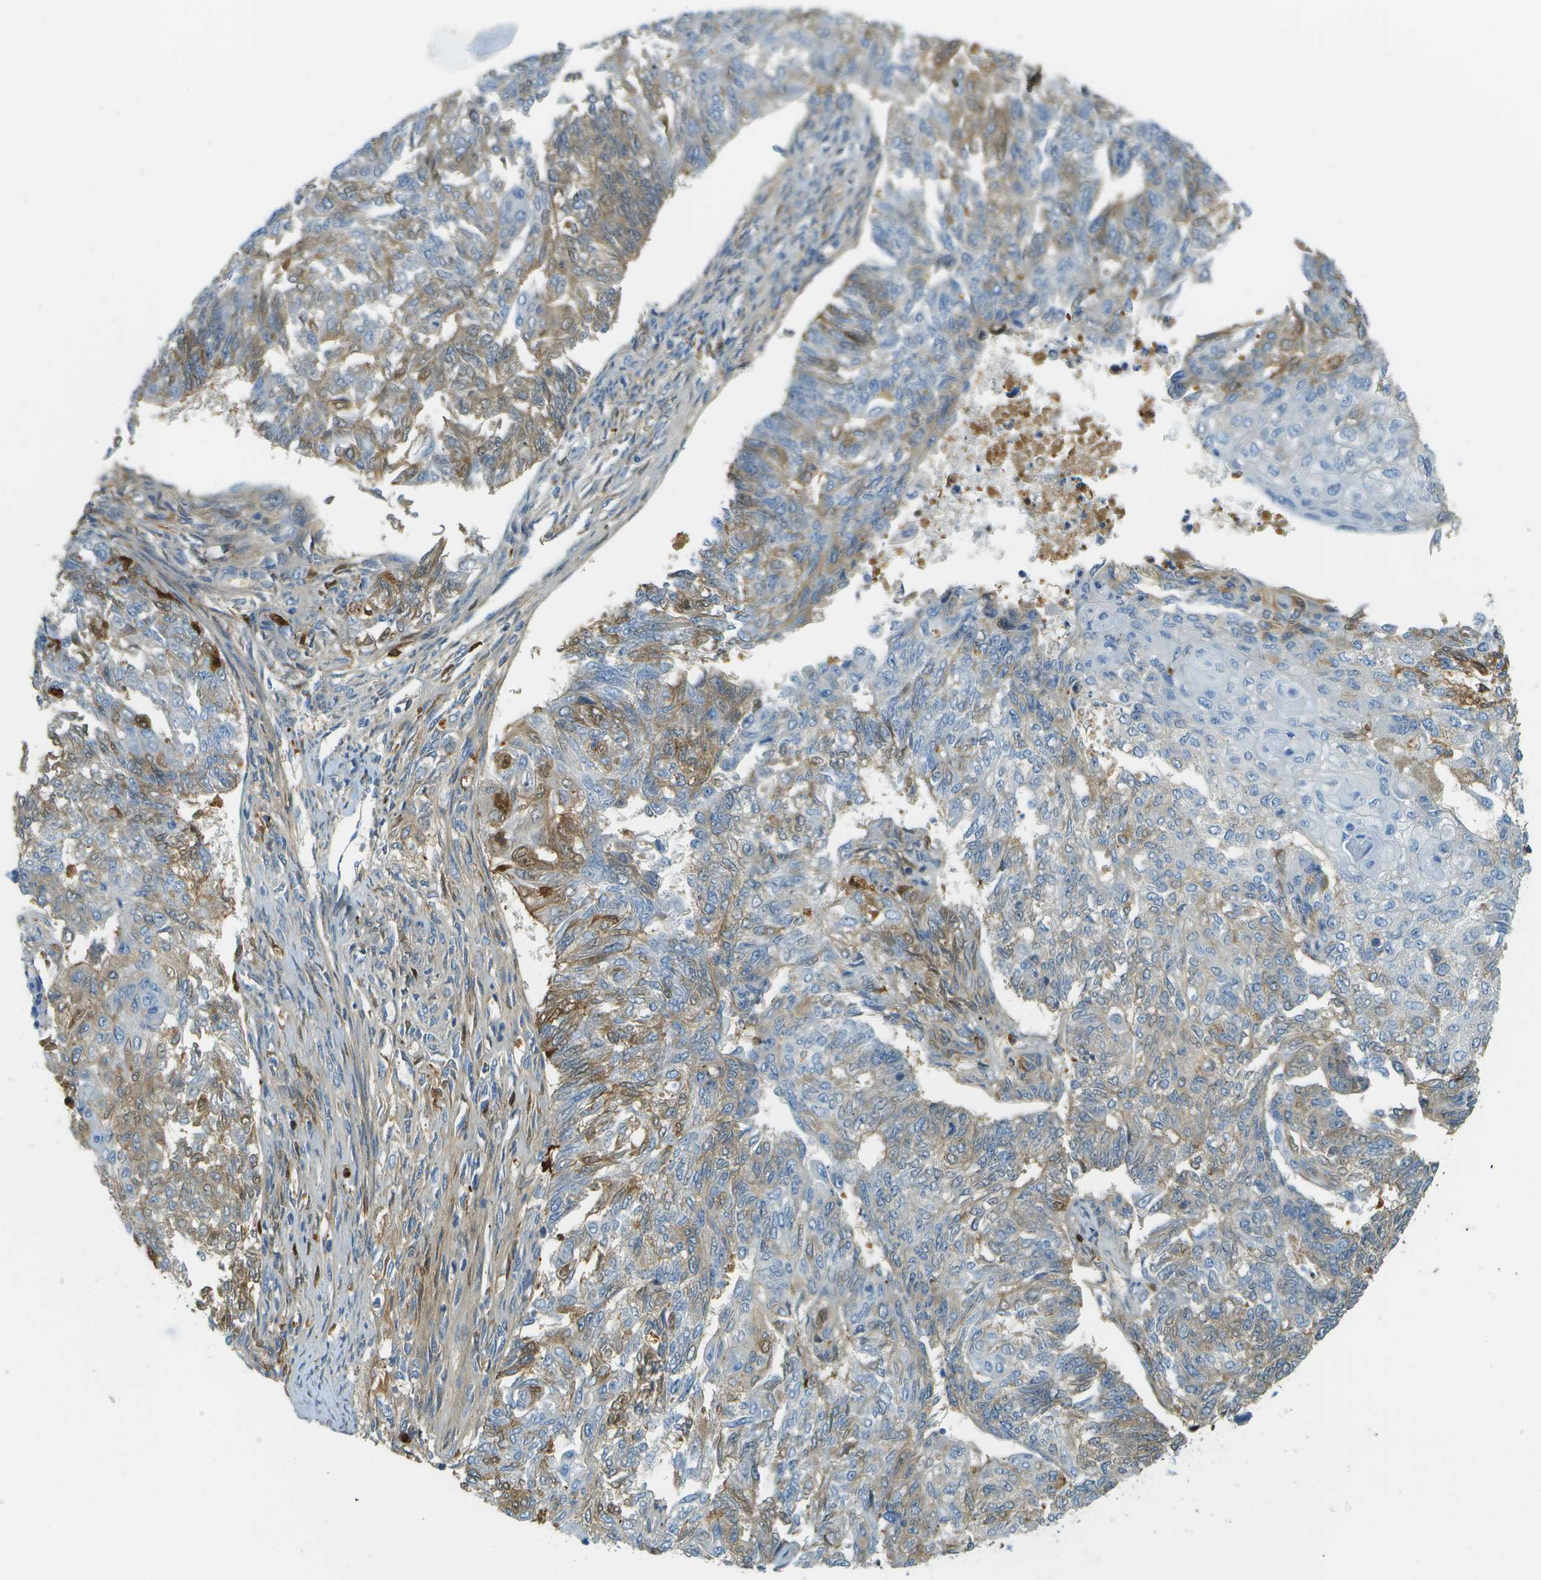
{"staining": {"intensity": "moderate", "quantity": "<25%", "location": "cytoplasmic/membranous"}, "tissue": "endometrial cancer", "cell_type": "Tumor cells", "image_type": "cancer", "snomed": [{"axis": "morphology", "description": "Adenocarcinoma, NOS"}, {"axis": "topography", "description": "Endometrium"}], "caption": "Brown immunohistochemical staining in endometrial cancer (adenocarcinoma) exhibits moderate cytoplasmic/membranous expression in about <25% of tumor cells.", "gene": "DCN", "patient": {"sex": "female", "age": 32}}